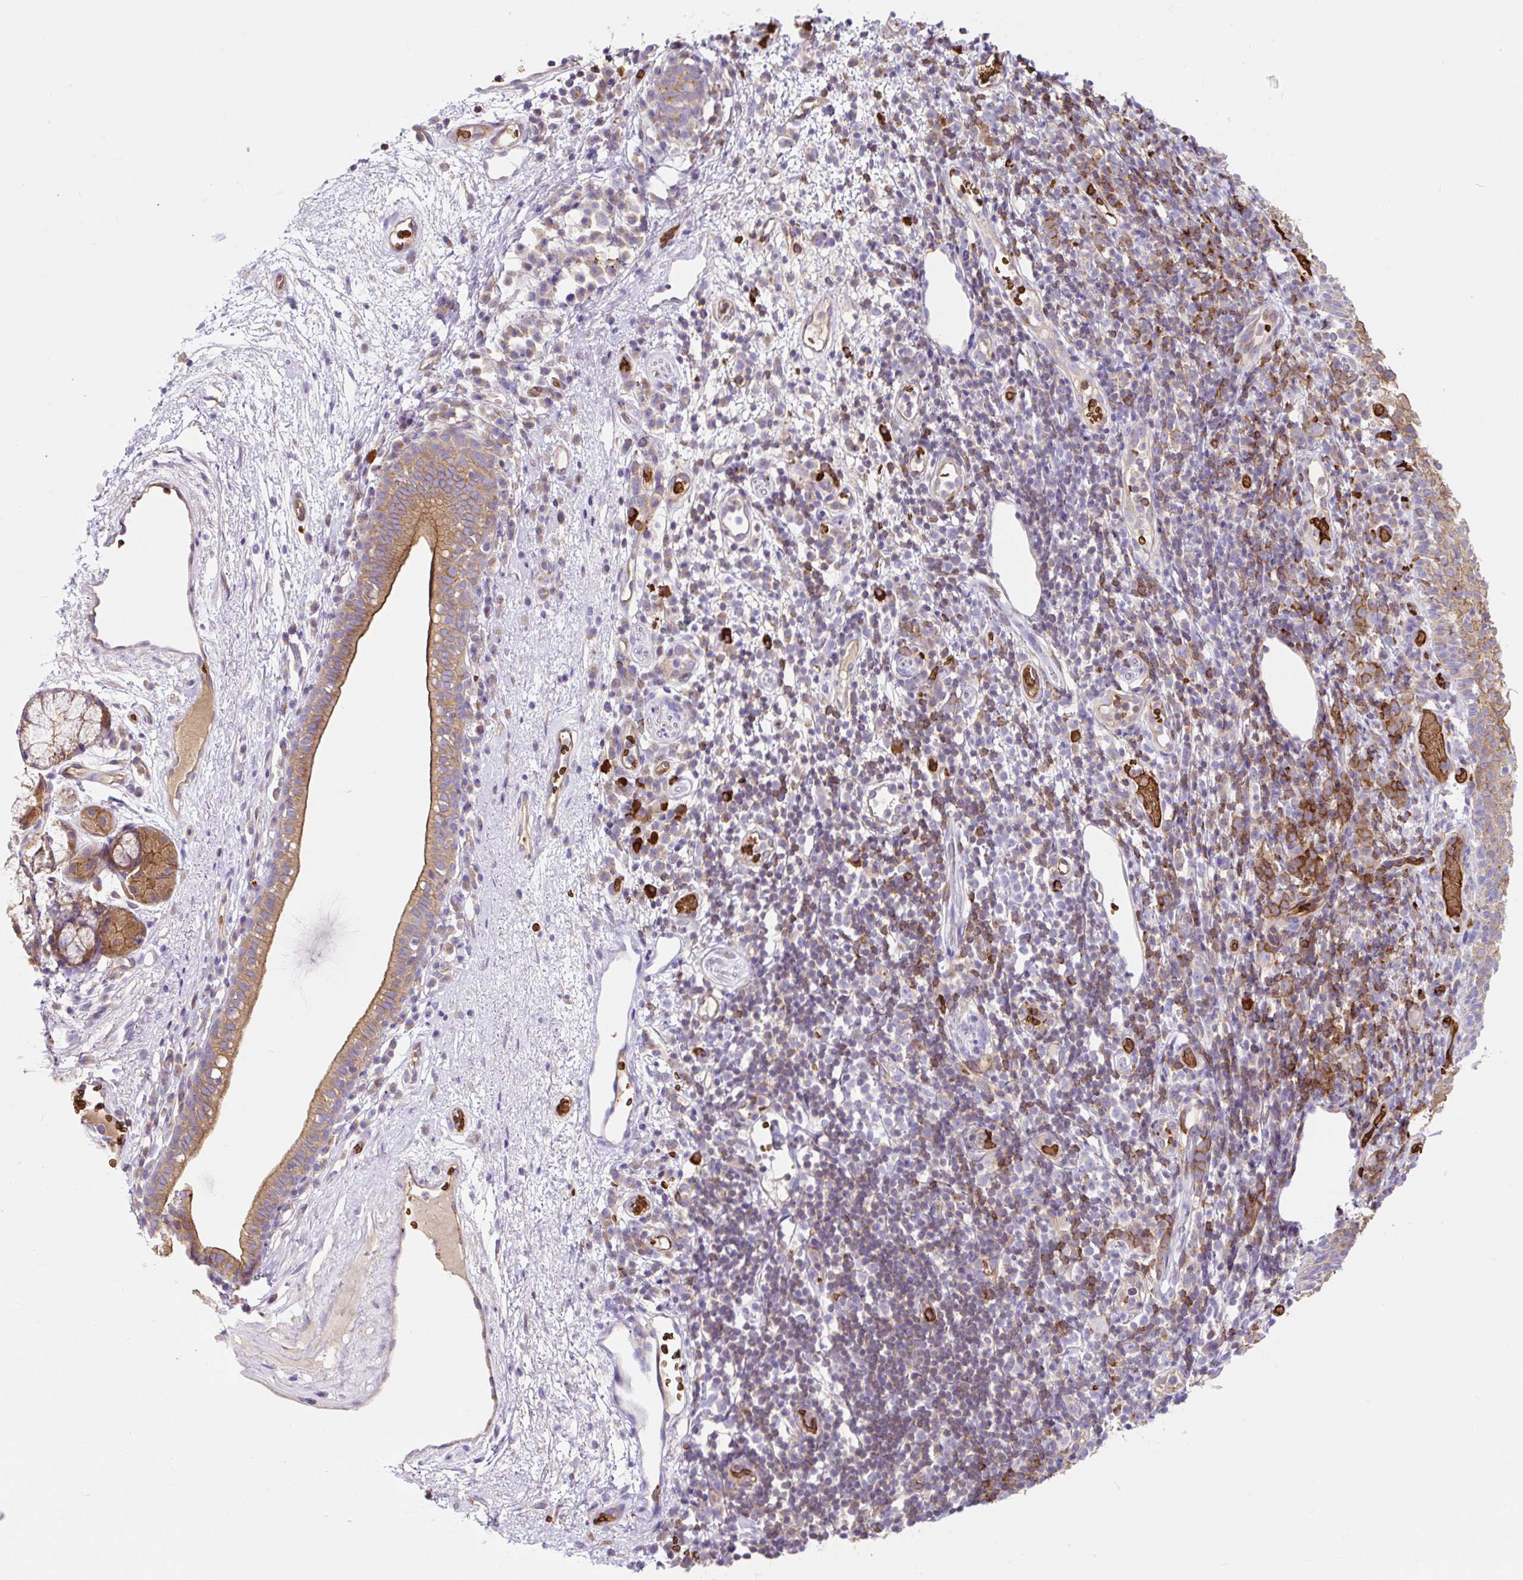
{"staining": {"intensity": "moderate", "quantity": "25%-75%", "location": "cytoplasmic/membranous"}, "tissue": "nasopharynx", "cell_type": "Respiratory epithelial cells", "image_type": "normal", "snomed": [{"axis": "morphology", "description": "Normal tissue, NOS"}, {"axis": "topography", "description": "Lymph node"}, {"axis": "topography", "description": "Cartilage tissue"}, {"axis": "topography", "description": "Nasopharynx"}], "caption": "An IHC photomicrograph of unremarkable tissue is shown. Protein staining in brown highlights moderate cytoplasmic/membranous positivity in nasopharynx within respiratory epithelial cells.", "gene": "HIP1R", "patient": {"sex": "male", "age": 63}}